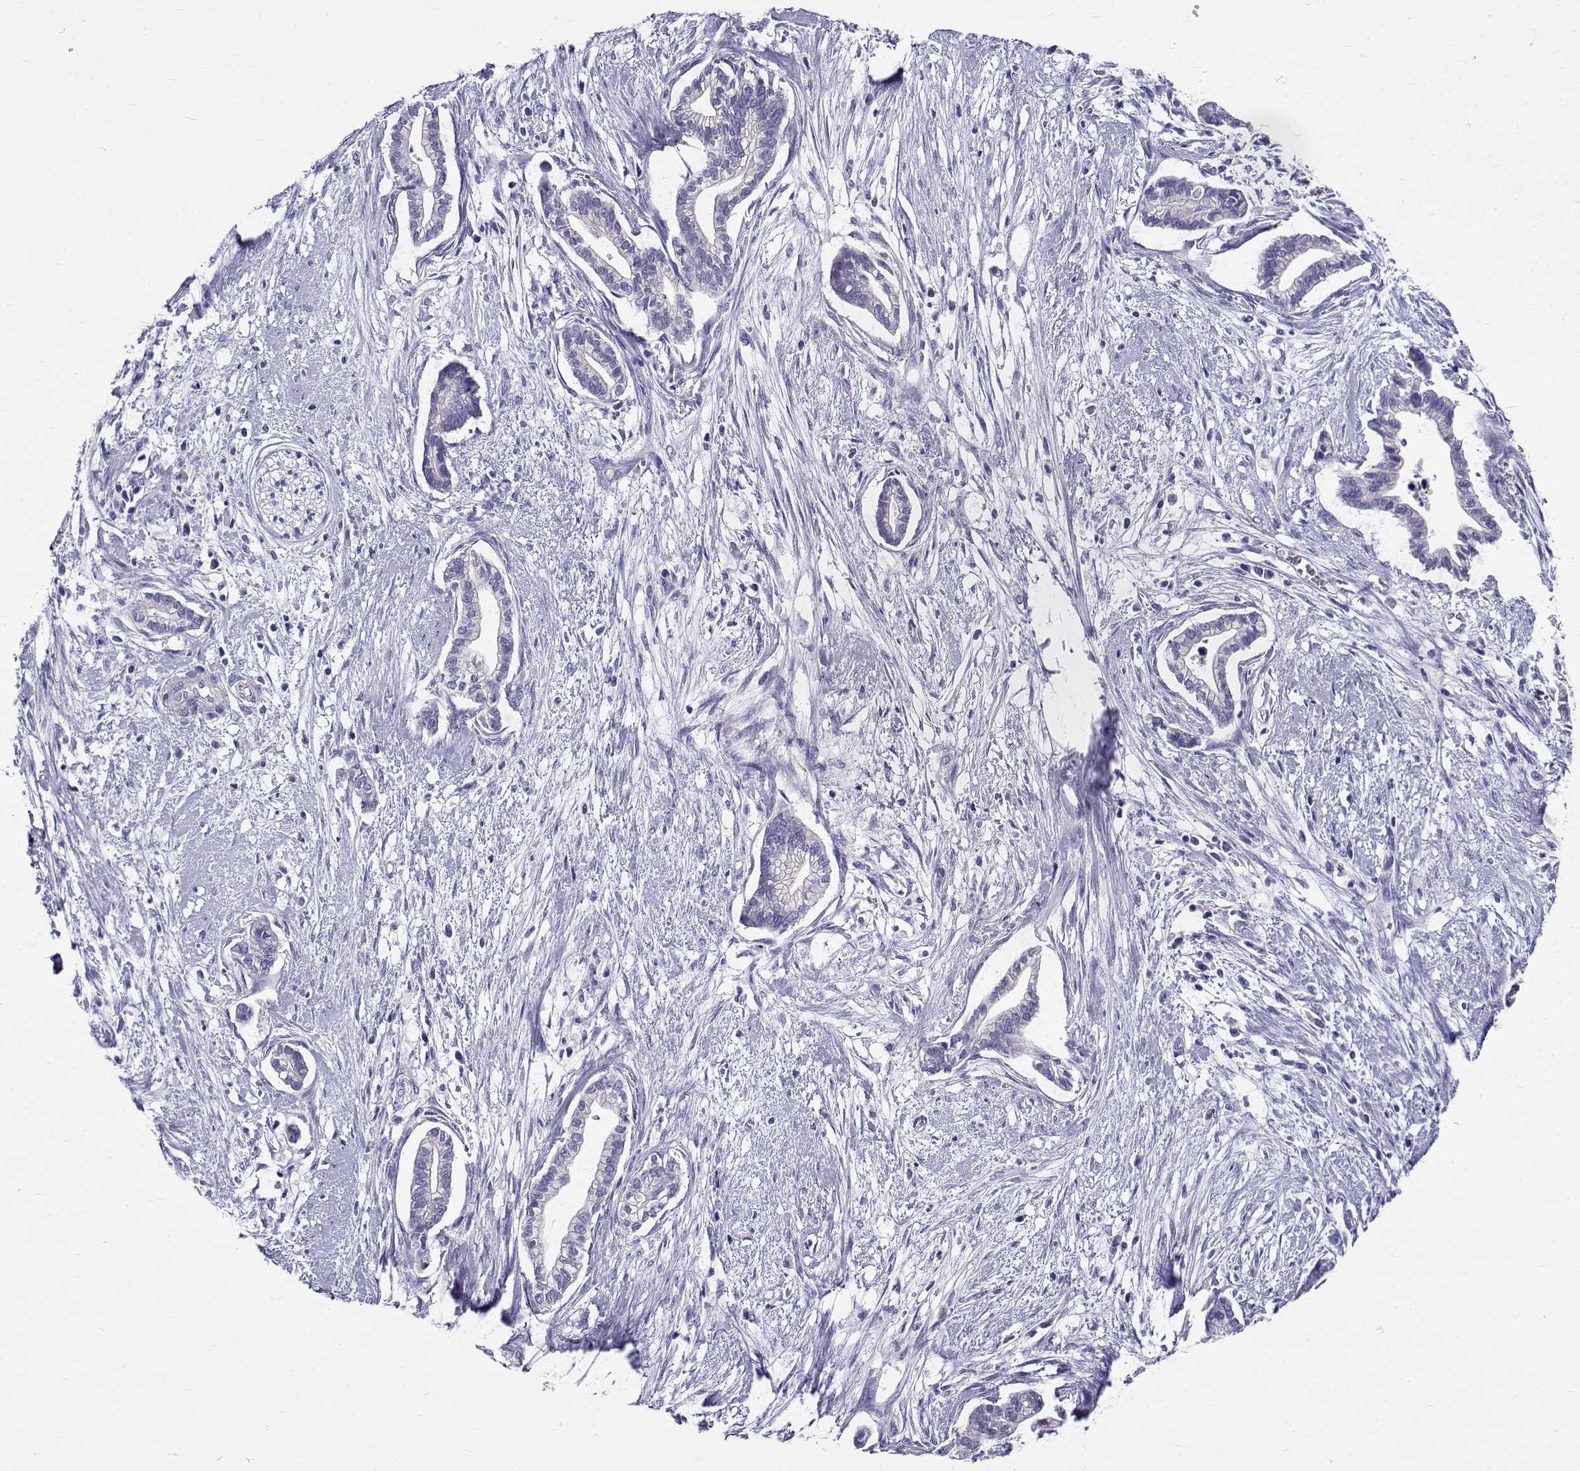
{"staining": {"intensity": "negative", "quantity": "none", "location": "none"}, "tissue": "cervical cancer", "cell_type": "Tumor cells", "image_type": "cancer", "snomed": [{"axis": "morphology", "description": "Adenocarcinoma, NOS"}, {"axis": "topography", "description": "Cervix"}], "caption": "Tumor cells show no significant expression in cervical adenocarcinoma. (DAB (3,3'-diaminobenzidine) IHC, high magnification).", "gene": "IGSF1", "patient": {"sex": "female", "age": 62}}